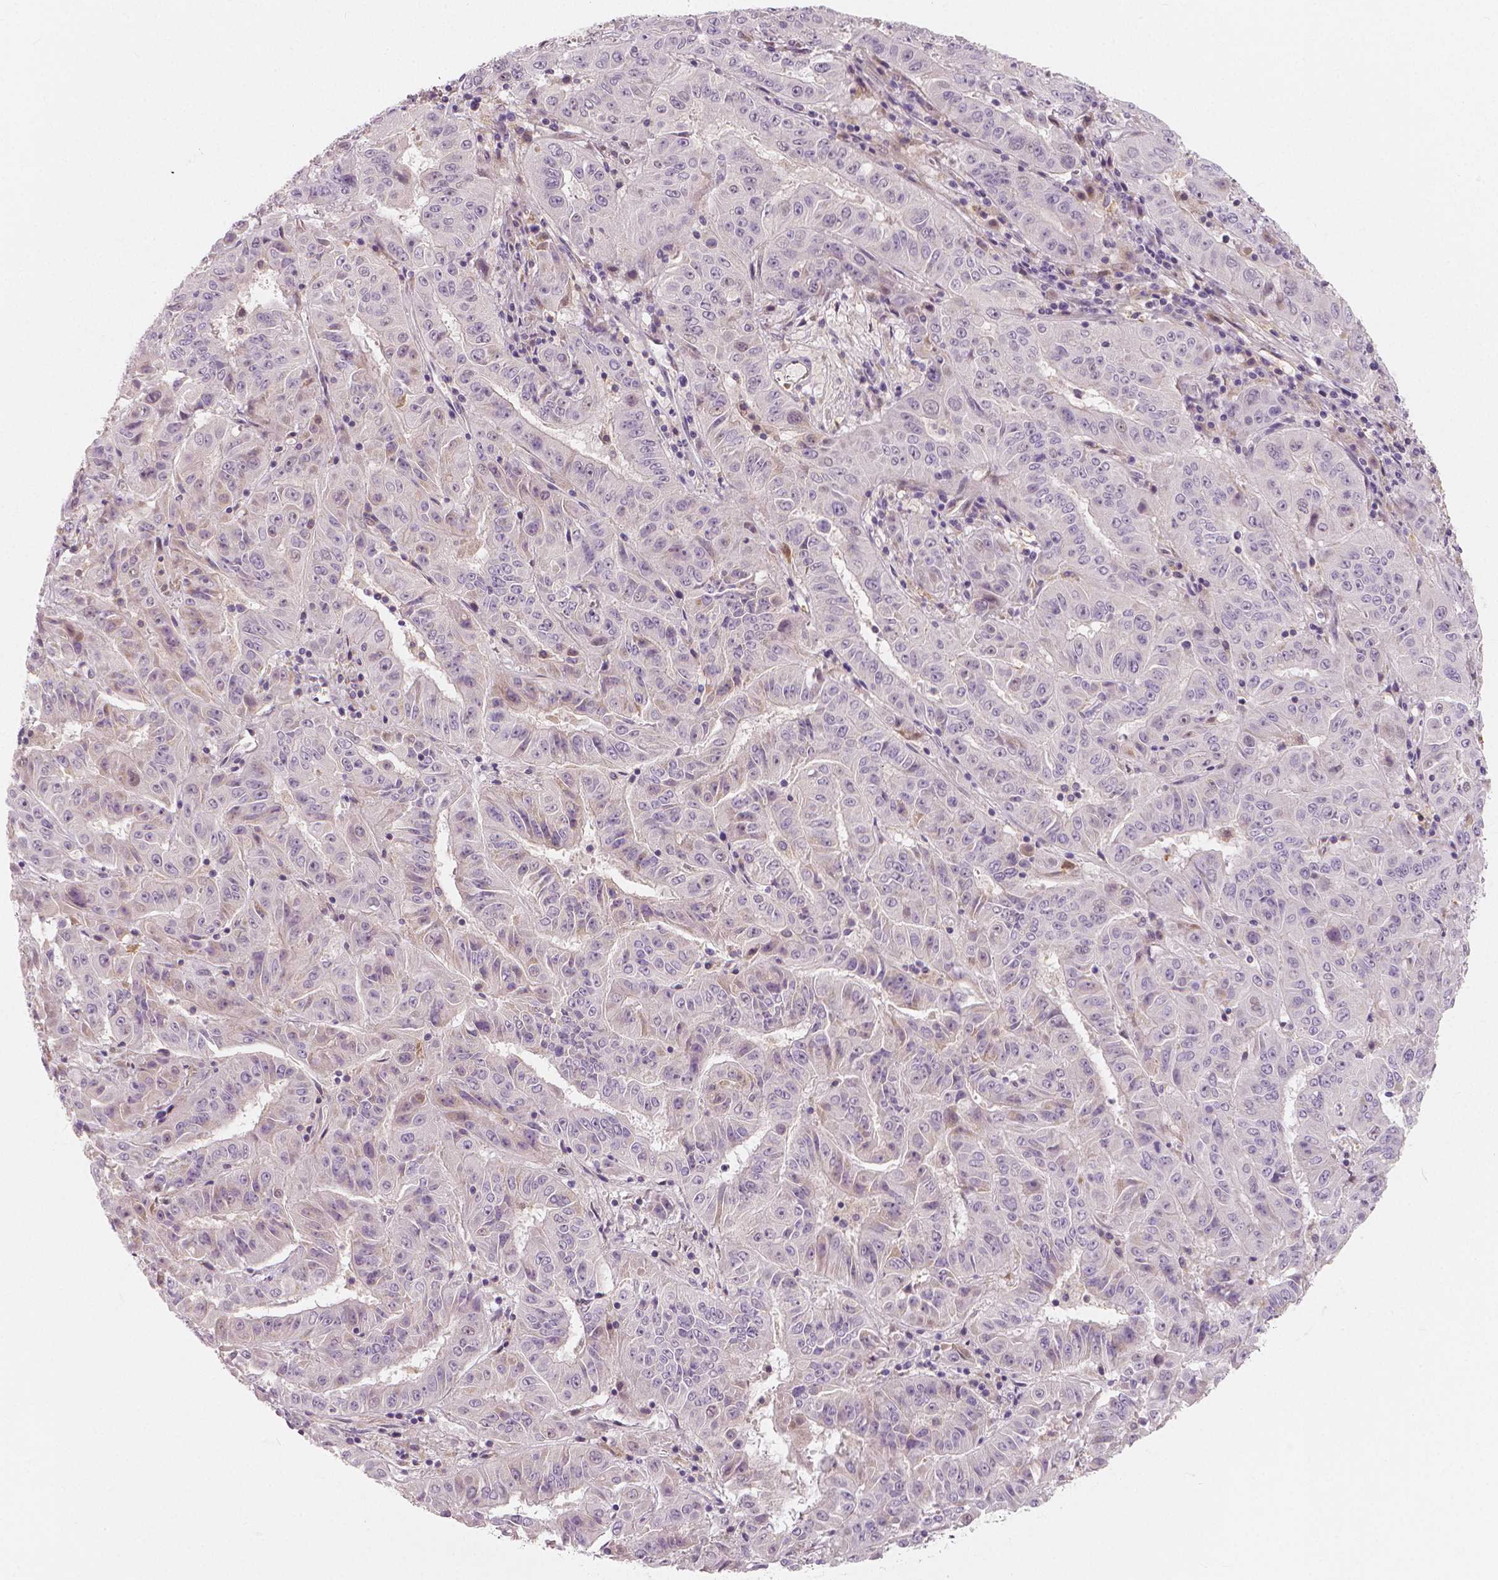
{"staining": {"intensity": "negative", "quantity": "none", "location": "none"}, "tissue": "pancreatic cancer", "cell_type": "Tumor cells", "image_type": "cancer", "snomed": [{"axis": "morphology", "description": "Adenocarcinoma, NOS"}, {"axis": "topography", "description": "Pancreas"}], "caption": "Tumor cells are negative for protein expression in human pancreatic cancer. (Immunohistochemistry, brightfield microscopy, high magnification).", "gene": "RNASE7", "patient": {"sex": "male", "age": 63}}